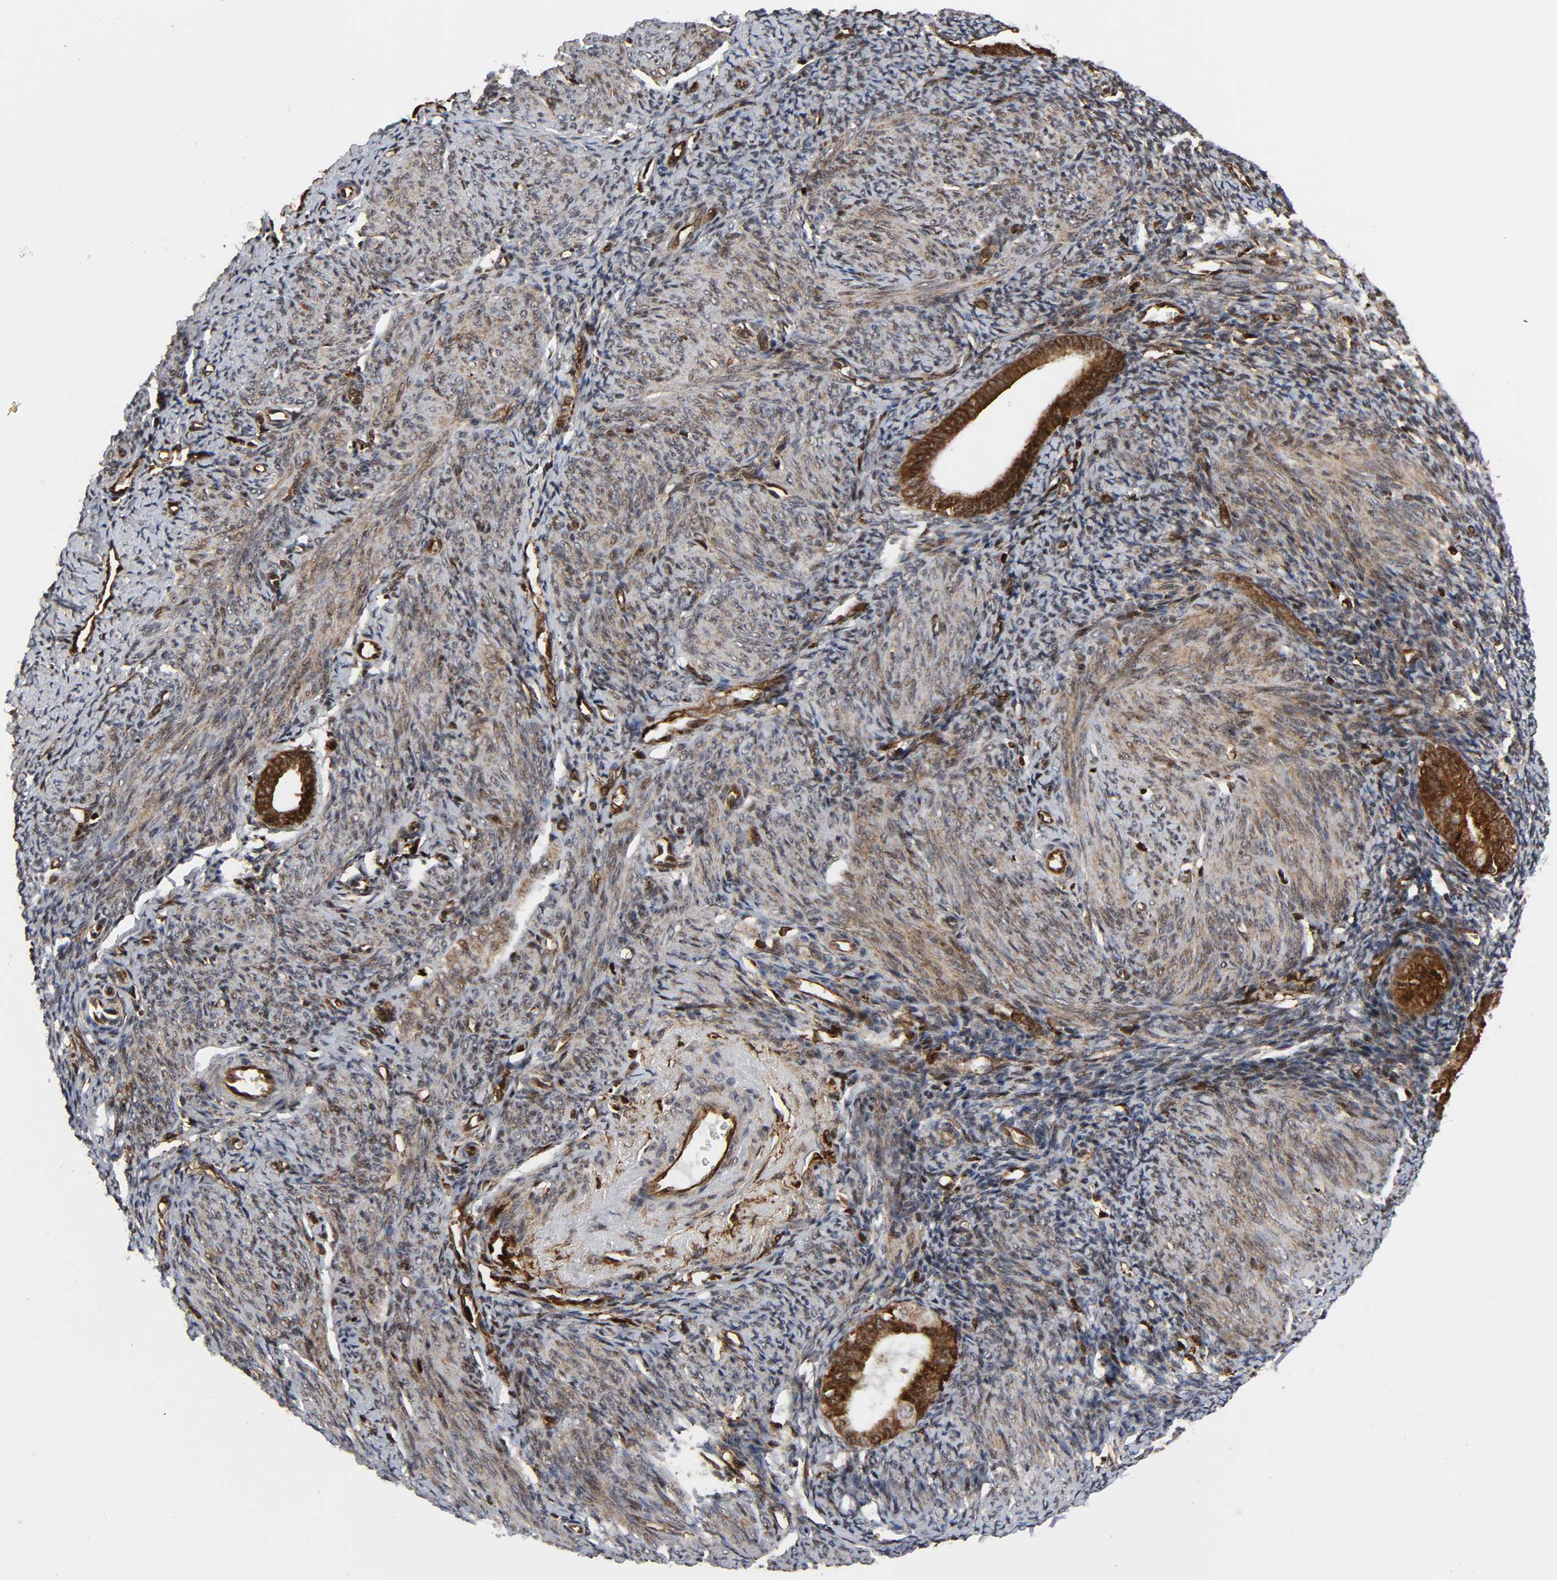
{"staining": {"intensity": "moderate", "quantity": ">75%", "location": "cytoplasmic/membranous"}, "tissue": "endometrium", "cell_type": "Cells in endometrial stroma", "image_type": "normal", "snomed": [{"axis": "morphology", "description": "Normal tissue, NOS"}, {"axis": "topography", "description": "Endometrium"}], "caption": "Endometrium stained for a protein exhibits moderate cytoplasmic/membranous positivity in cells in endometrial stroma.", "gene": "MAPK1", "patient": {"sex": "female", "age": 57}}